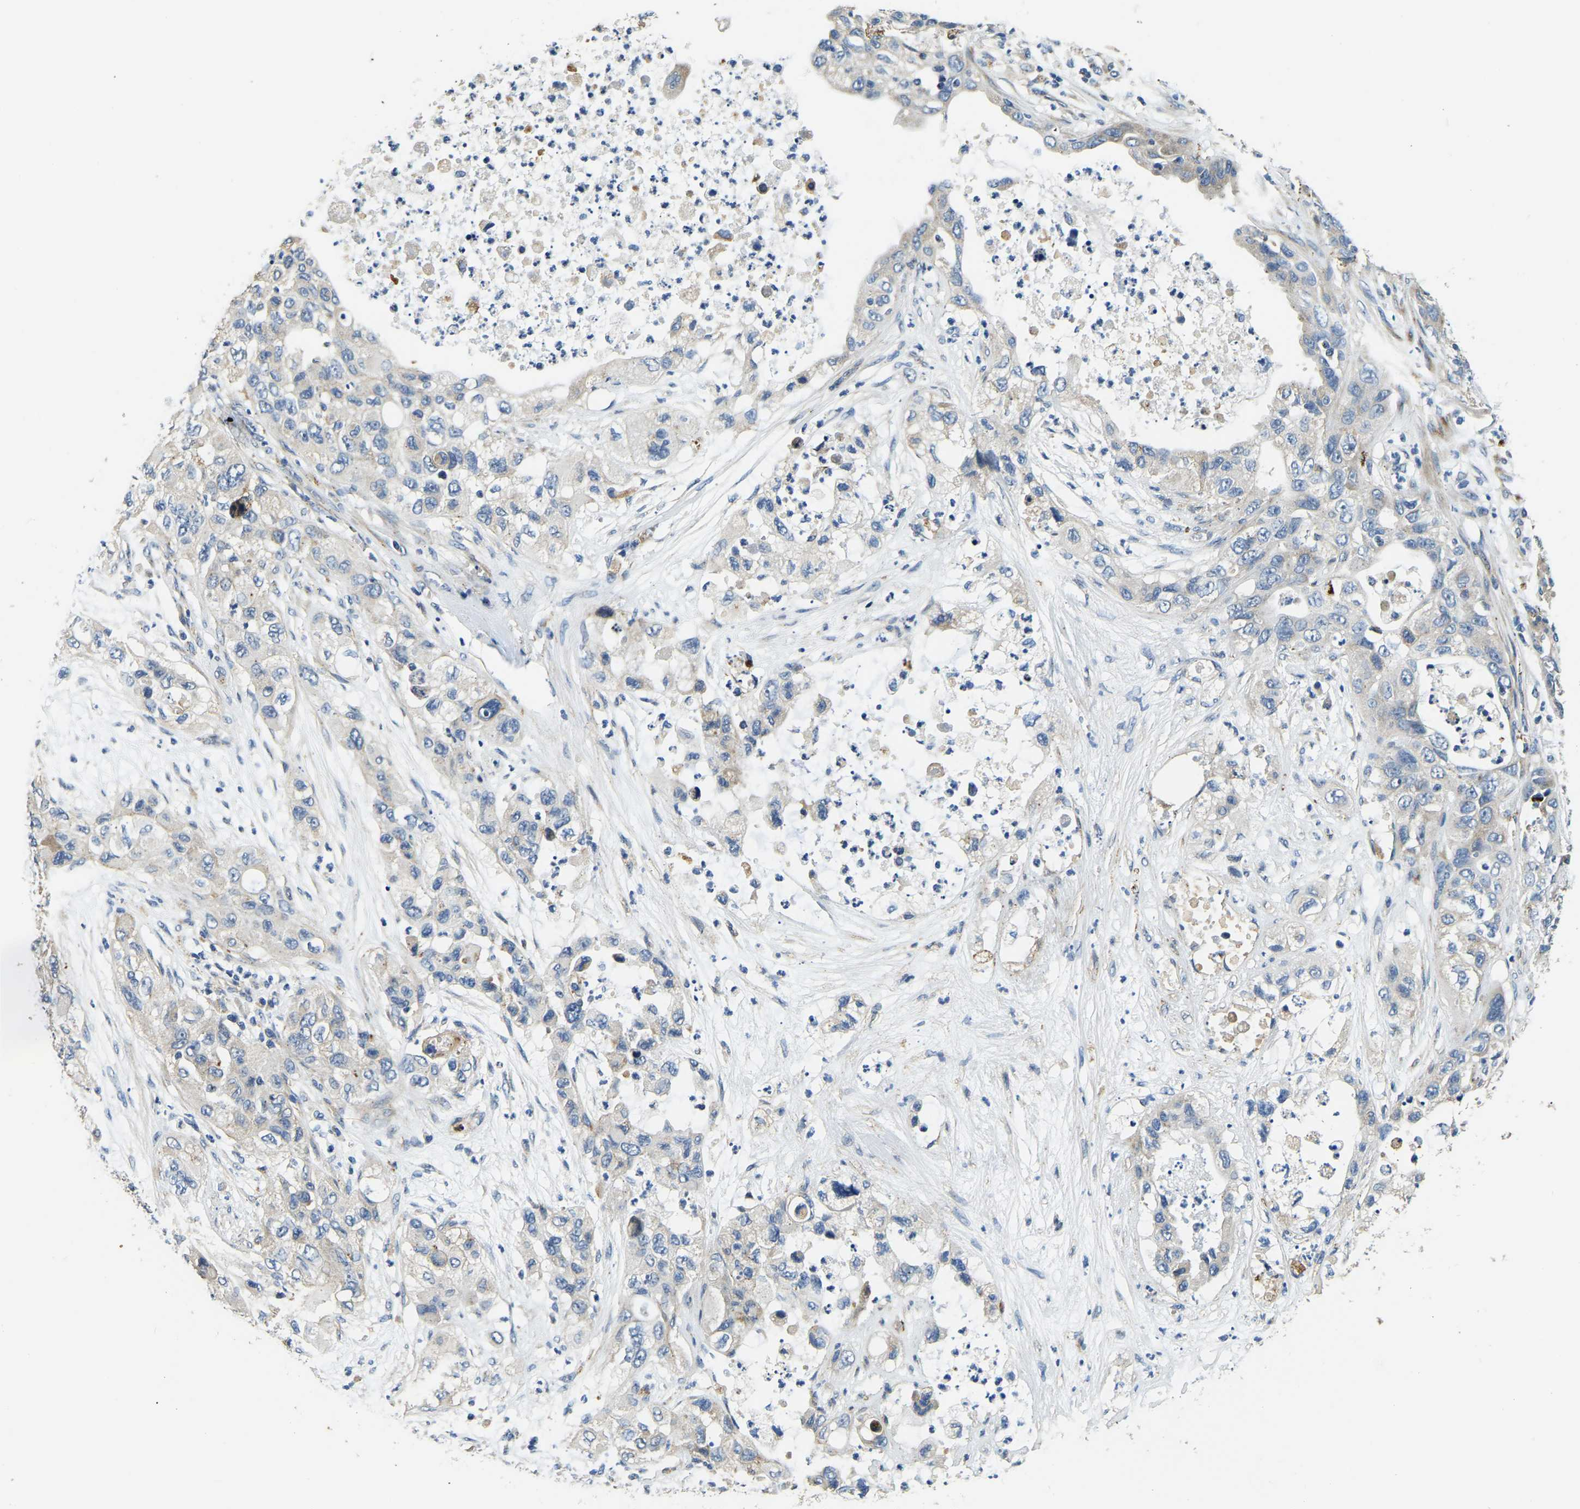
{"staining": {"intensity": "negative", "quantity": "none", "location": "none"}, "tissue": "pancreatic cancer", "cell_type": "Tumor cells", "image_type": "cancer", "snomed": [{"axis": "morphology", "description": "Adenocarcinoma, NOS"}, {"axis": "topography", "description": "Pancreas"}], "caption": "This is an IHC micrograph of human pancreatic cancer (adenocarcinoma). There is no expression in tumor cells.", "gene": "RNF39", "patient": {"sex": "female", "age": 78}}